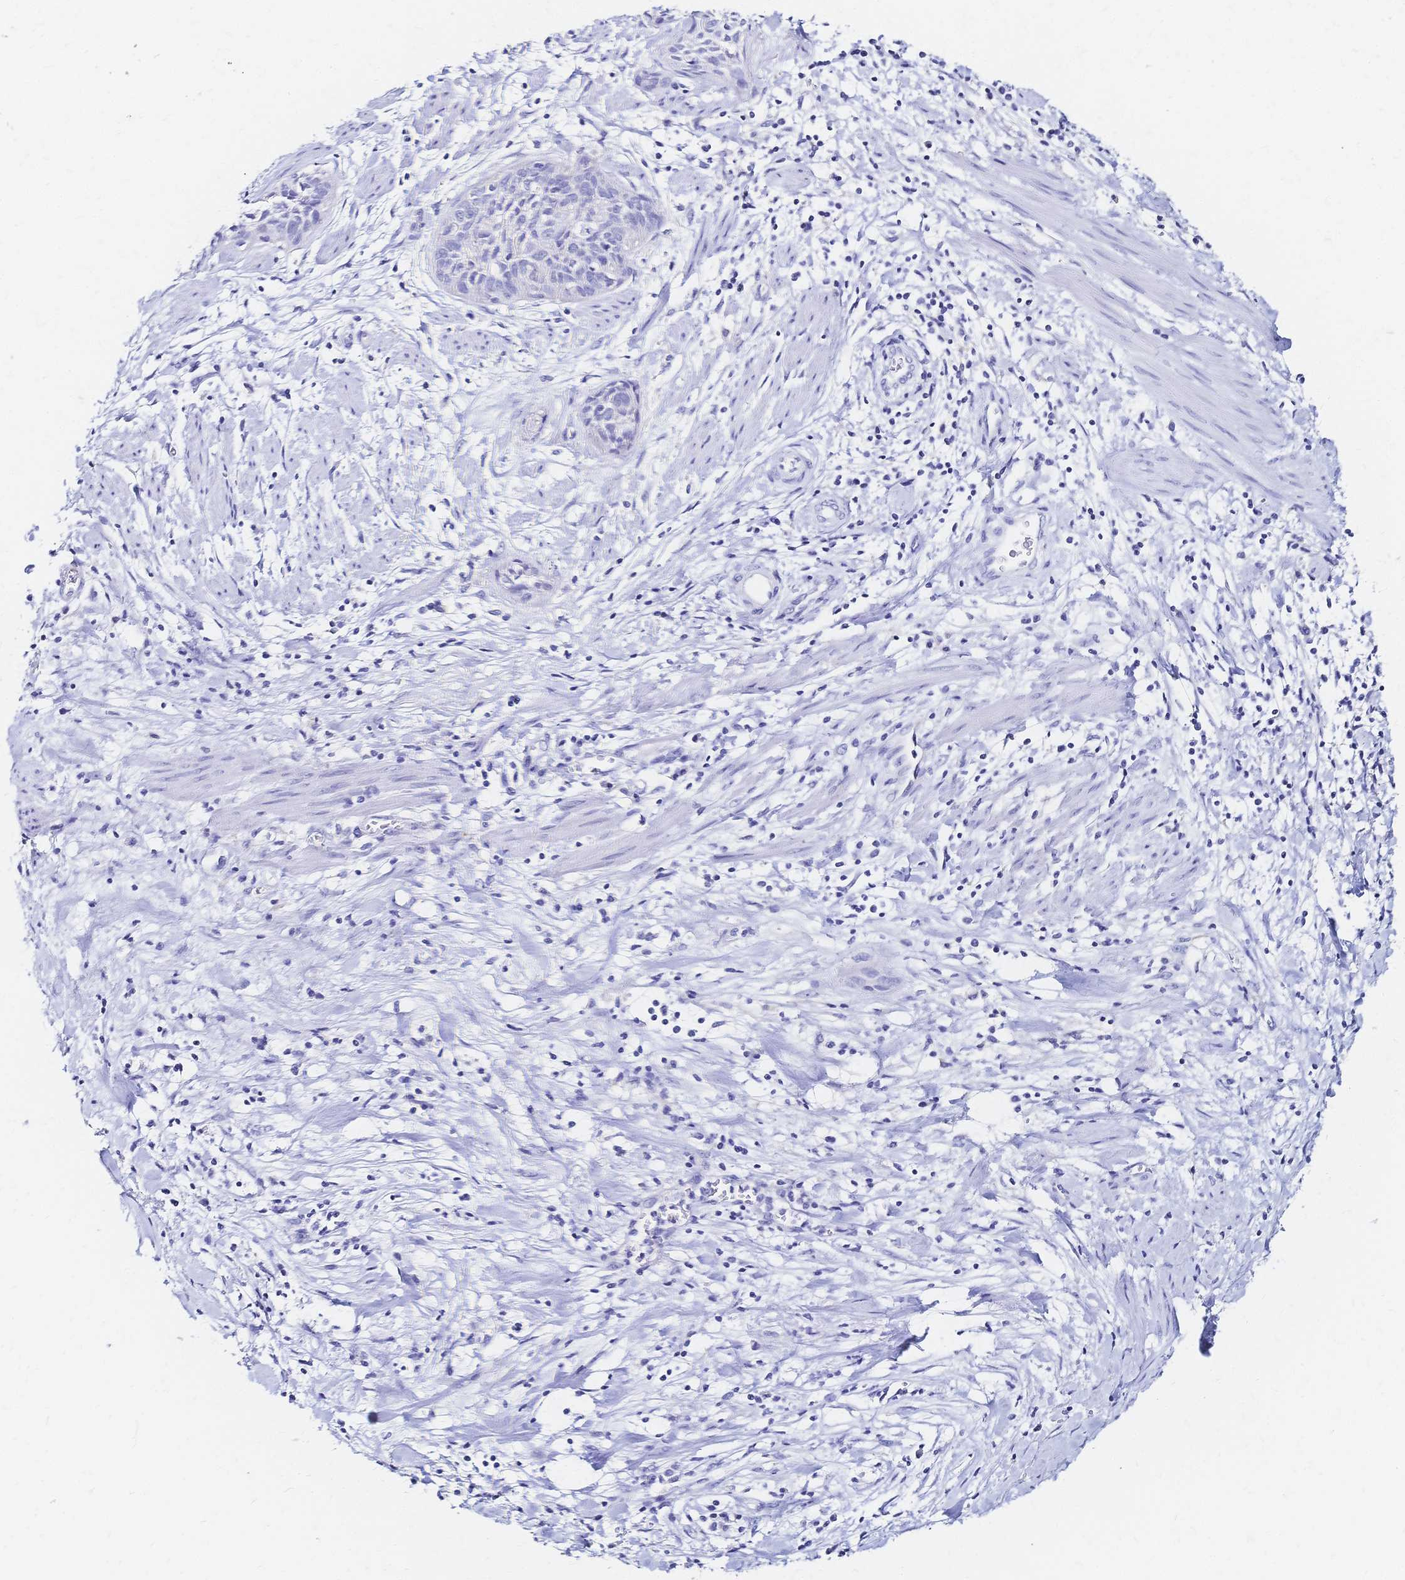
{"staining": {"intensity": "negative", "quantity": "none", "location": "none"}, "tissue": "cervical cancer", "cell_type": "Tumor cells", "image_type": "cancer", "snomed": [{"axis": "morphology", "description": "Squamous cell carcinoma, NOS"}, {"axis": "topography", "description": "Cervix"}], "caption": "A high-resolution histopathology image shows immunohistochemistry (IHC) staining of cervical squamous cell carcinoma, which shows no significant expression in tumor cells.", "gene": "SLC5A1", "patient": {"sex": "female", "age": 55}}